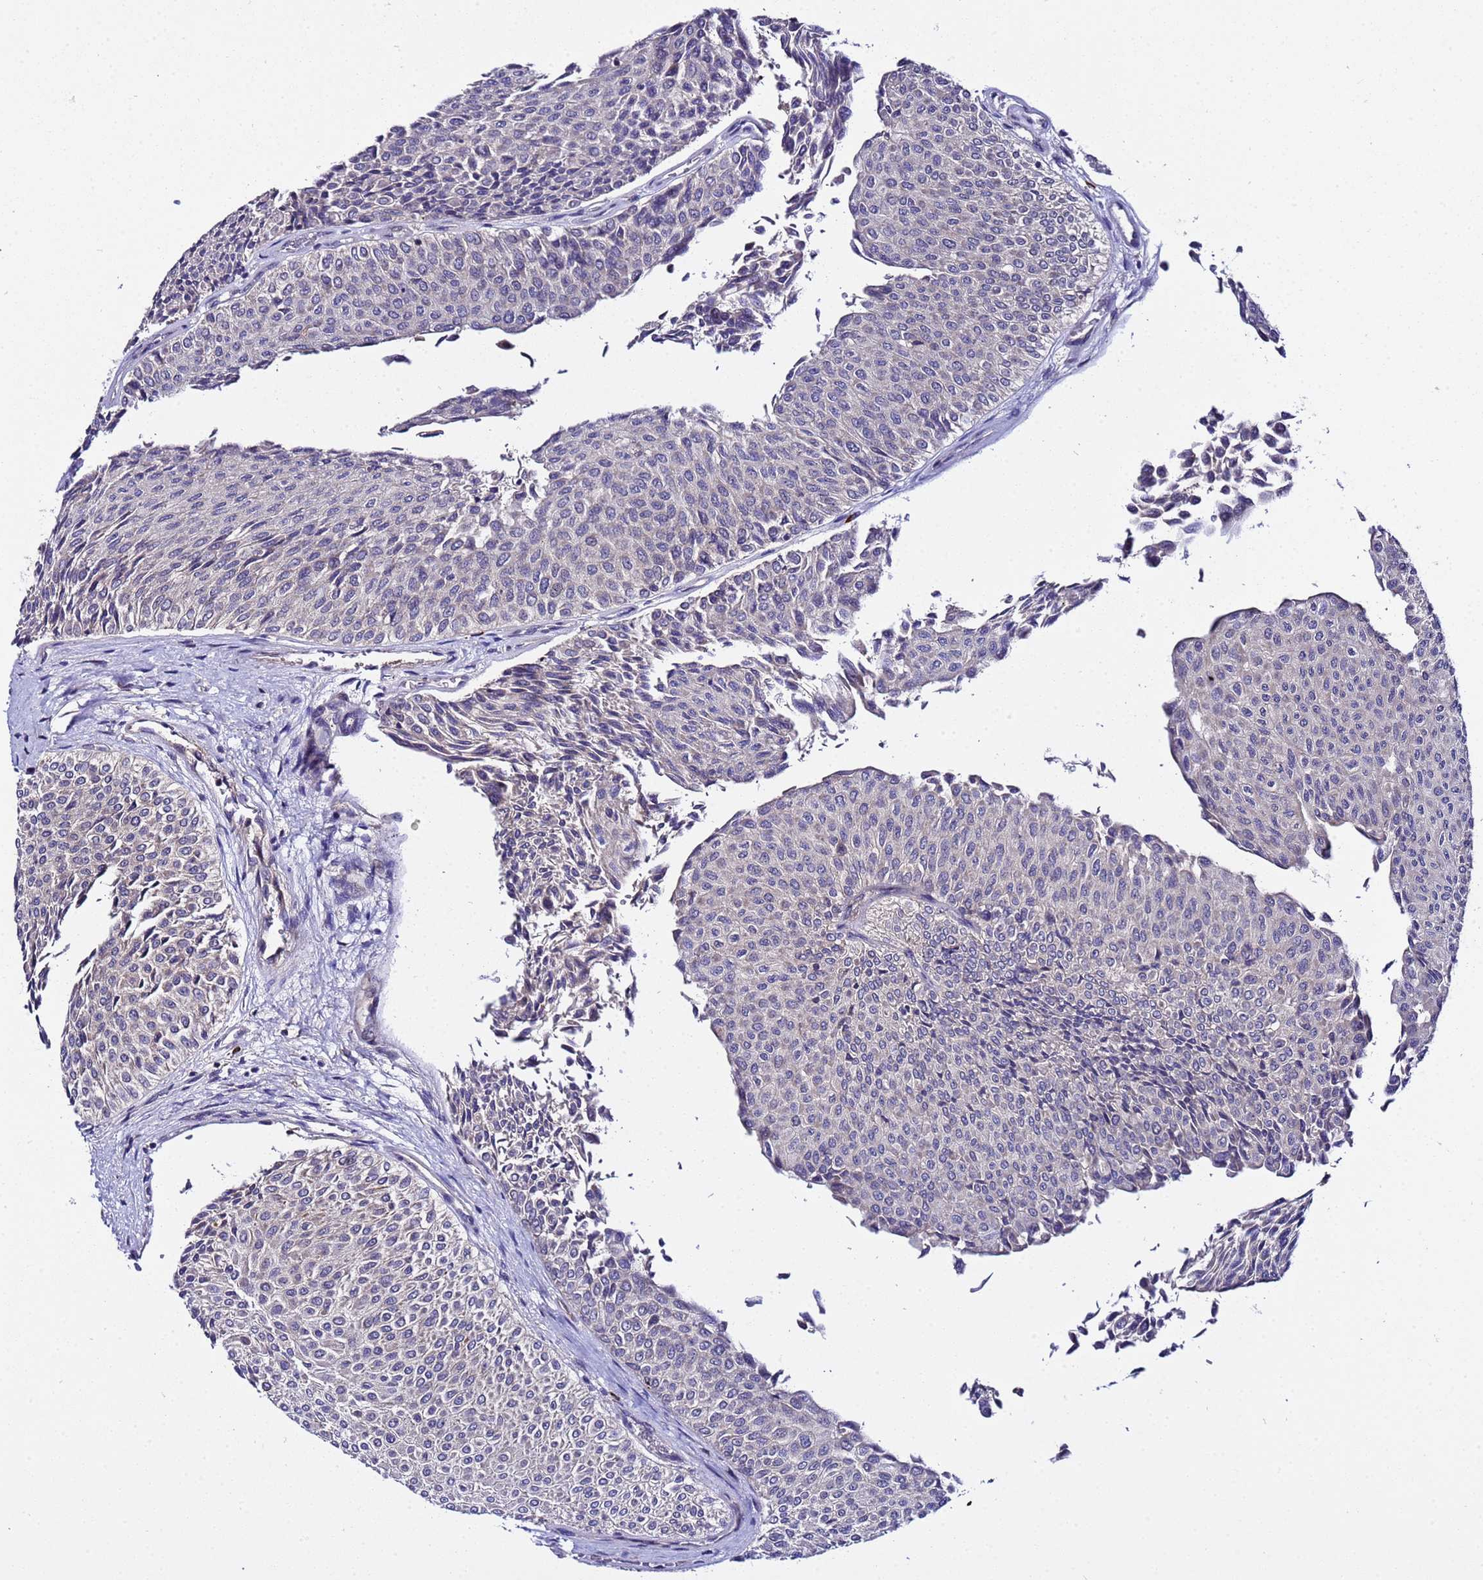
{"staining": {"intensity": "negative", "quantity": "none", "location": "none"}, "tissue": "urothelial cancer", "cell_type": "Tumor cells", "image_type": "cancer", "snomed": [{"axis": "morphology", "description": "Urothelial carcinoma, Low grade"}, {"axis": "topography", "description": "Urinary bladder"}], "caption": "Immunohistochemistry histopathology image of neoplastic tissue: urothelial cancer stained with DAB shows no significant protein positivity in tumor cells. (DAB (3,3'-diaminobenzidine) immunohistochemistry with hematoxylin counter stain).", "gene": "PLXDC2", "patient": {"sex": "male", "age": 78}}